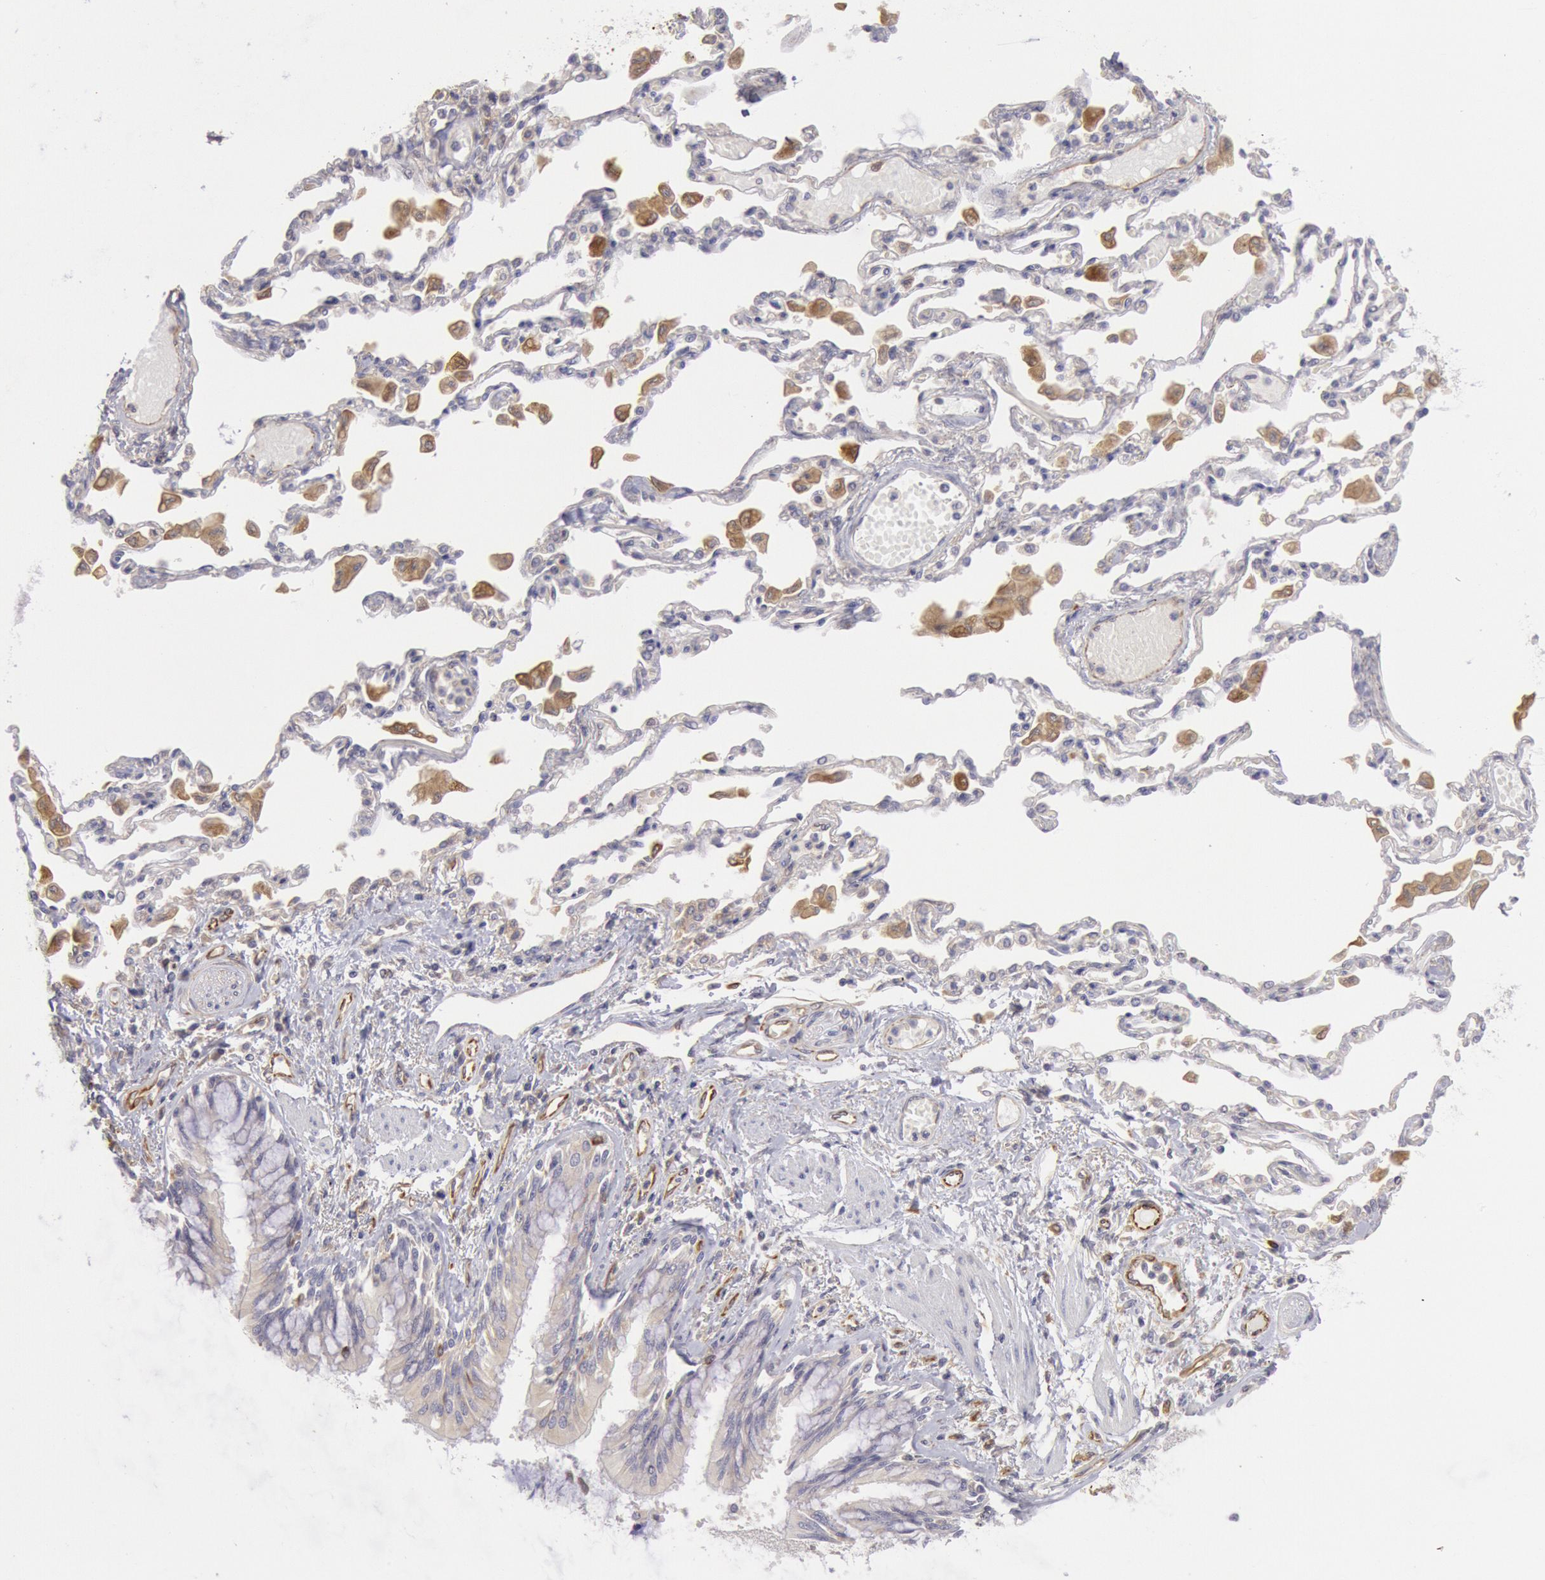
{"staining": {"intensity": "moderate", "quantity": ">75%", "location": "cytoplasmic/membranous"}, "tissue": "adipose tissue", "cell_type": "Adipocytes", "image_type": "normal", "snomed": [{"axis": "morphology", "description": "Normal tissue, NOS"}, {"axis": "morphology", "description": "Adenocarcinoma, NOS"}, {"axis": "topography", "description": "Cartilage tissue"}, {"axis": "topography", "description": "Lung"}], "caption": "Immunohistochemistry (IHC) (DAB (3,3'-diaminobenzidine)) staining of unremarkable human adipose tissue demonstrates moderate cytoplasmic/membranous protein expression in about >75% of adipocytes. (DAB (3,3'-diaminobenzidine) = brown stain, brightfield microscopy at high magnification).", "gene": "RNF139", "patient": {"sex": "female", "age": 67}}